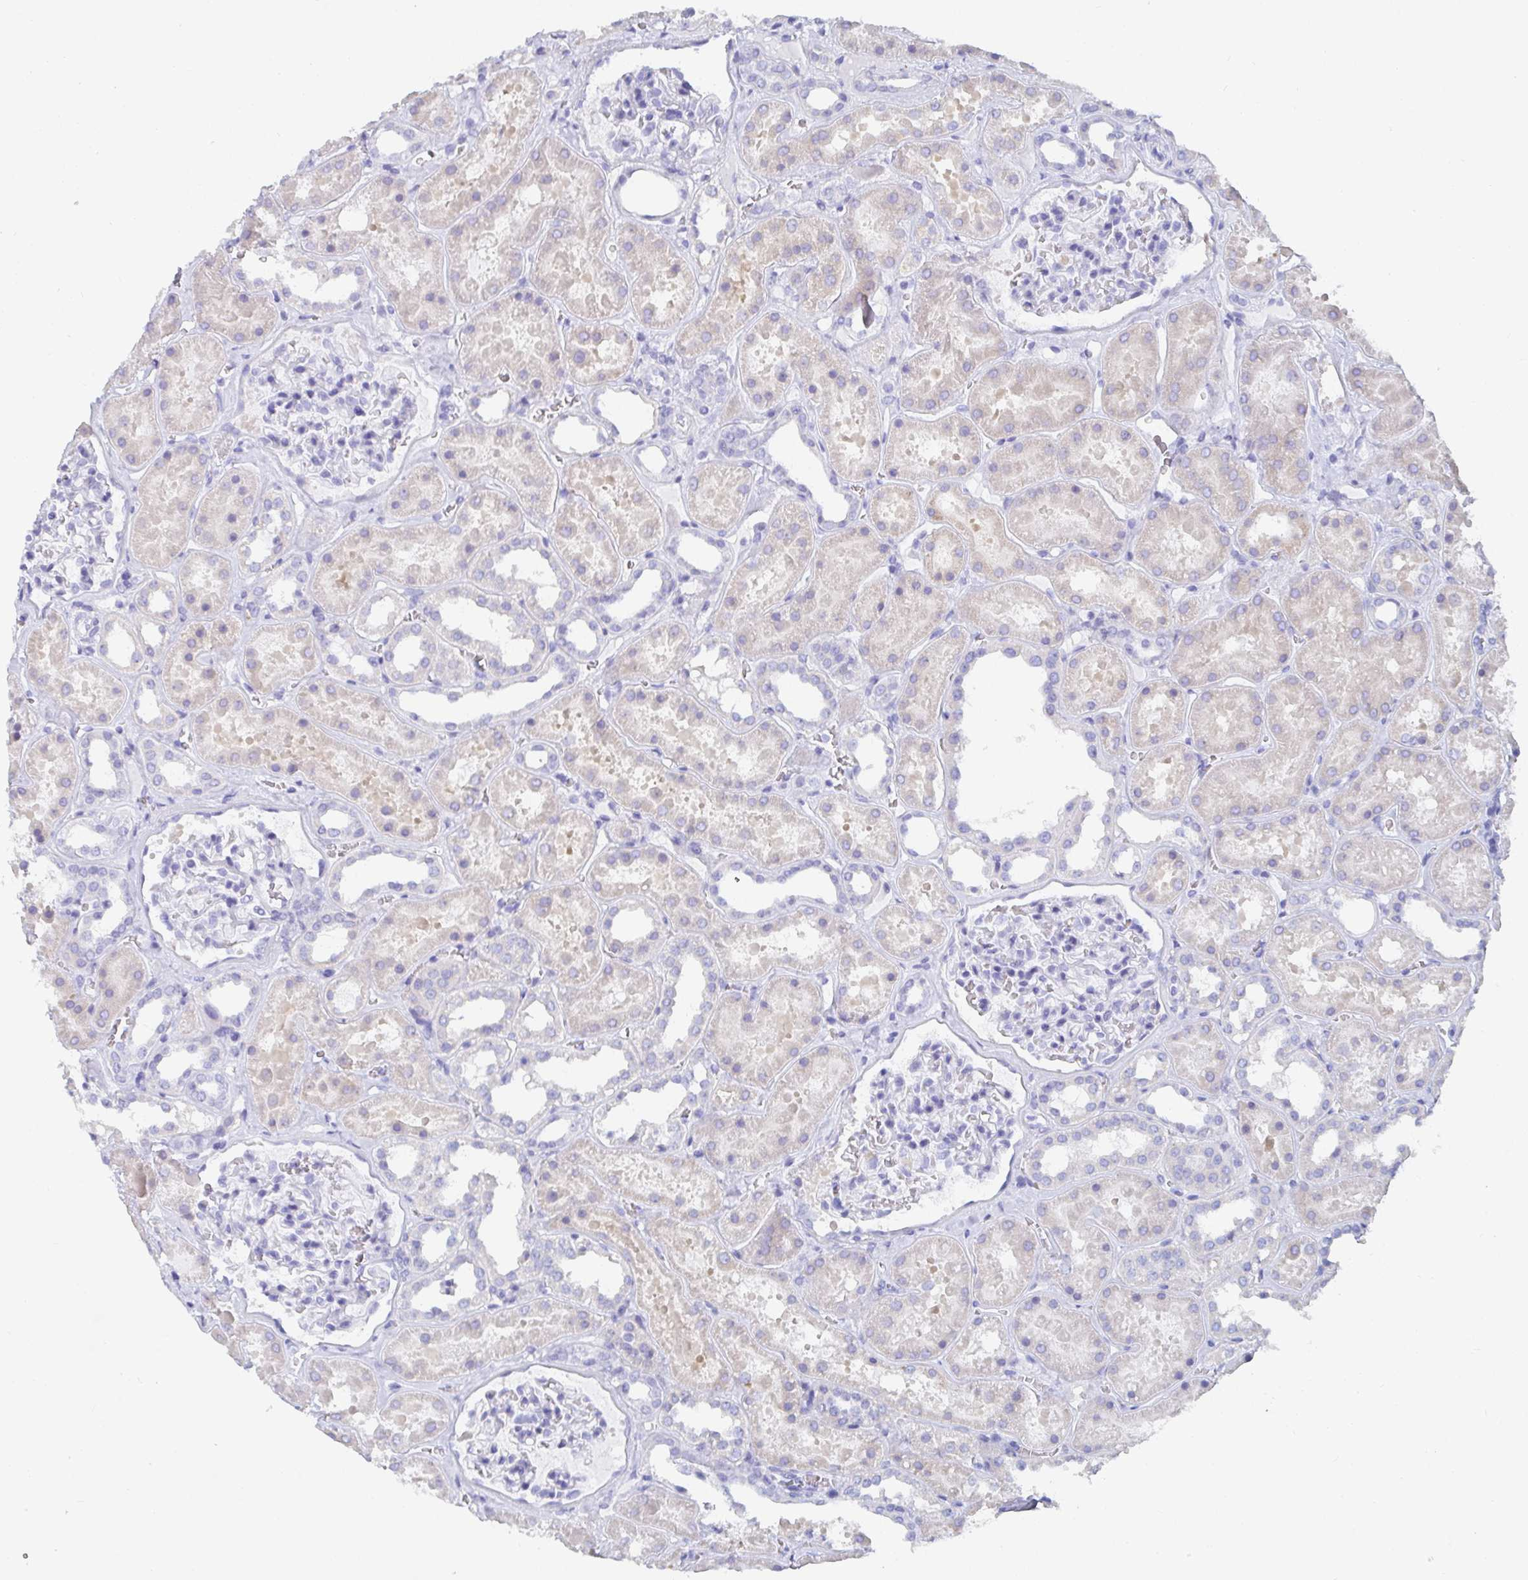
{"staining": {"intensity": "negative", "quantity": "none", "location": "none"}, "tissue": "kidney", "cell_type": "Cells in glomeruli", "image_type": "normal", "snomed": [{"axis": "morphology", "description": "Normal tissue, NOS"}, {"axis": "topography", "description": "Kidney"}], "caption": "Human kidney stained for a protein using IHC shows no positivity in cells in glomeruli.", "gene": "GRIA1", "patient": {"sex": "female", "age": 41}}